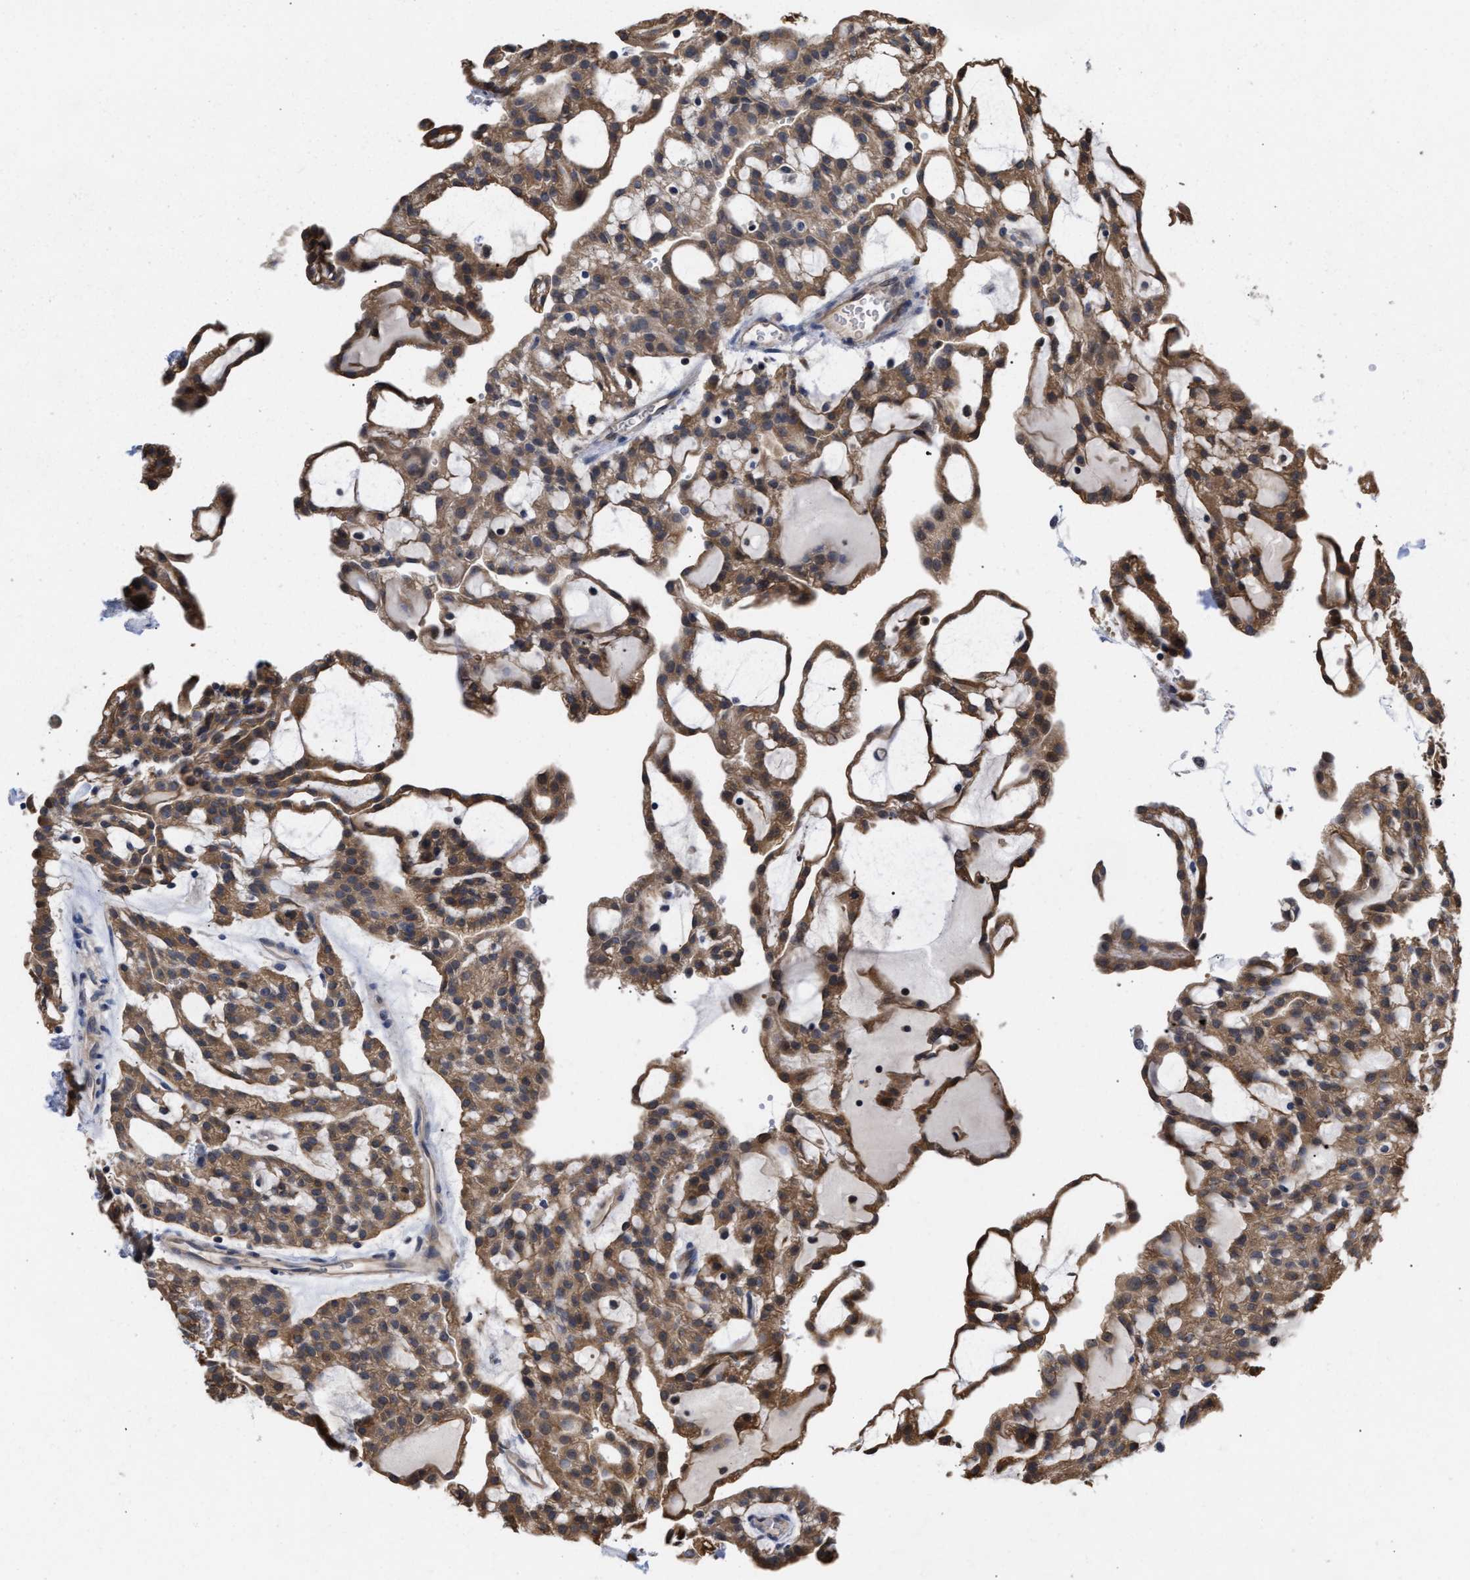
{"staining": {"intensity": "moderate", "quantity": ">75%", "location": "cytoplasmic/membranous"}, "tissue": "renal cancer", "cell_type": "Tumor cells", "image_type": "cancer", "snomed": [{"axis": "morphology", "description": "Adenocarcinoma, NOS"}, {"axis": "topography", "description": "Kidney"}], "caption": "This micrograph demonstrates immunohistochemistry (IHC) staining of renal cancer, with medium moderate cytoplasmic/membranous staining in about >75% of tumor cells.", "gene": "KLHDC1", "patient": {"sex": "male", "age": 63}}